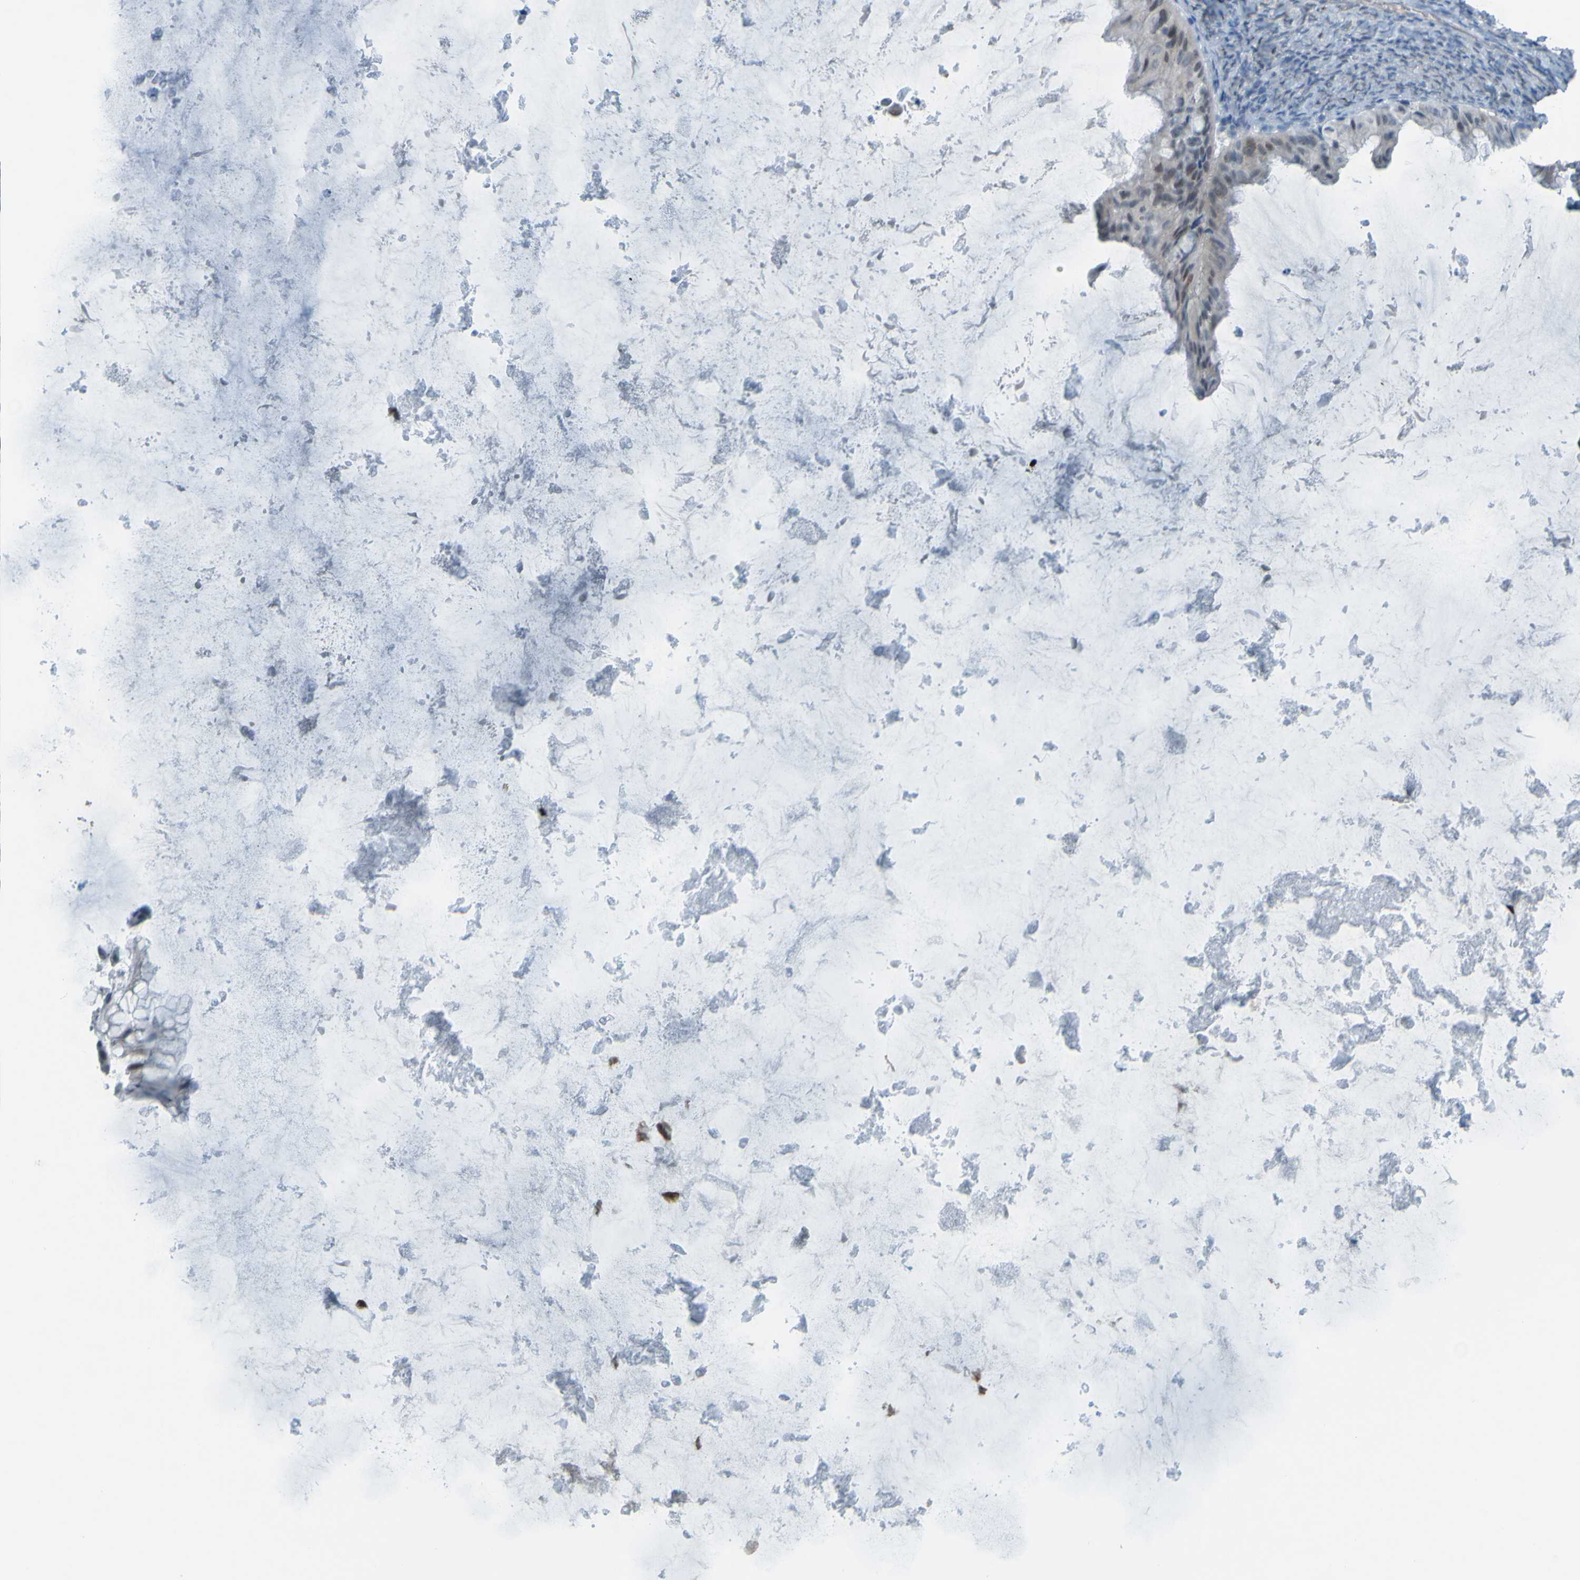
{"staining": {"intensity": "weak", "quantity": ">75%", "location": "nuclear"}, "tissue": "ovarian cancer", "cell_type": "Tumor cells", "image_type": "cancer", "snomed": [{"axis": "morphology", "description": "Cystadenocarcinoma, mucinous, NOS"}, {"axis": "topography", "description": "Ovary"}], "caption": "Protein expression analysis of ovarian mucinous cystadenocarcinoma shows weak nuclear positivity in approximately >75% of tumor cells.", "gene": "USP36", "patient": {"sex": "female", "age": 61}}